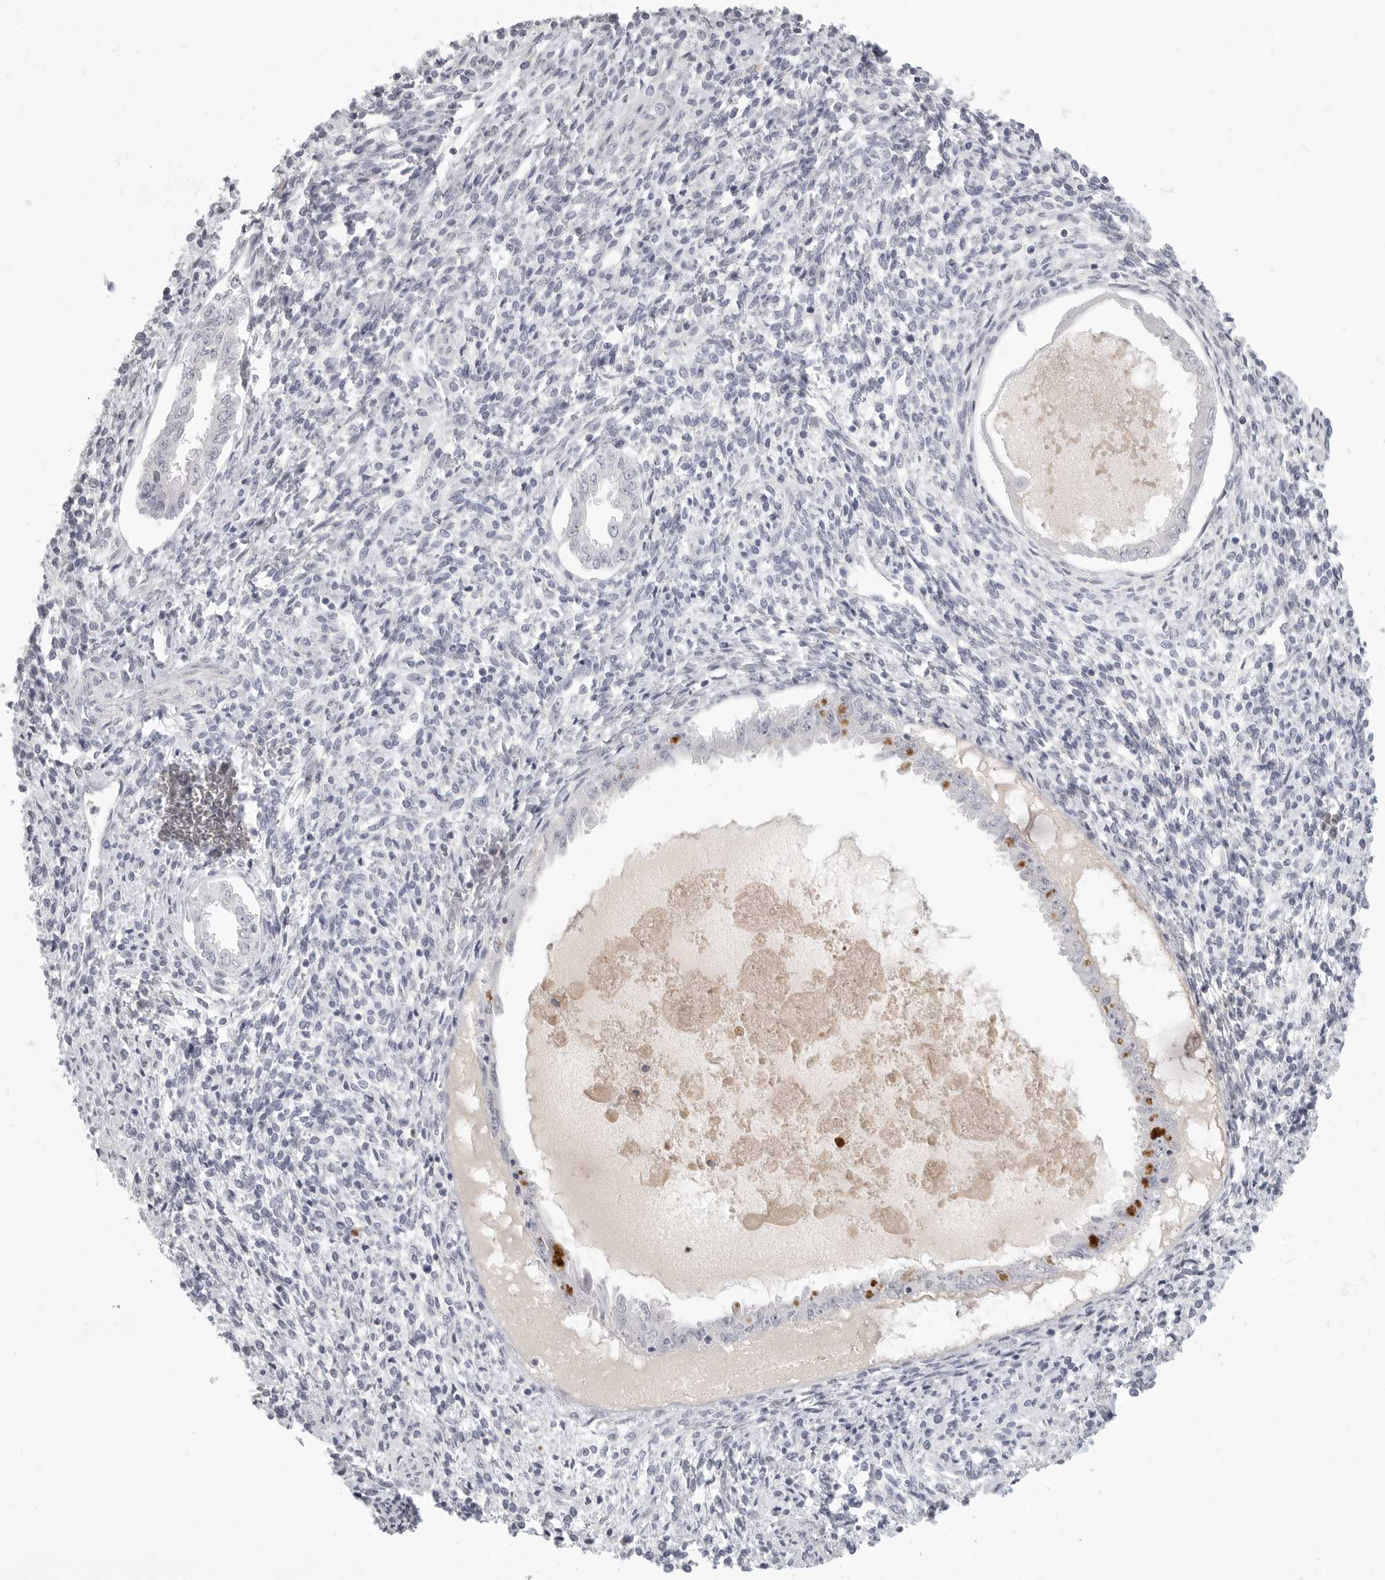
{"staining": {"intensity": "negative", "quantity": "none", "location": "none"}, "tissue": "endometrium", "cell_type": "Cells in endometrial stroma", "image_type": "normal", "snomed": [{"axis": "morphology", "description": "Normal tissue, NOS"}, {"axis": "topography", "description": "Endometrium"}], "caption": "Immunohistochemistry (IHC) of normal human endometrium reveals no expression in cells in endometrial stroma. Brightfield microscopy of immunohistochemistry (IHC) stained with DAB (brown) and hematoxylin (blue), captured at high magnification.", "gene": "HMGCS2", "patient": {"sex": "female", "age": 66}}